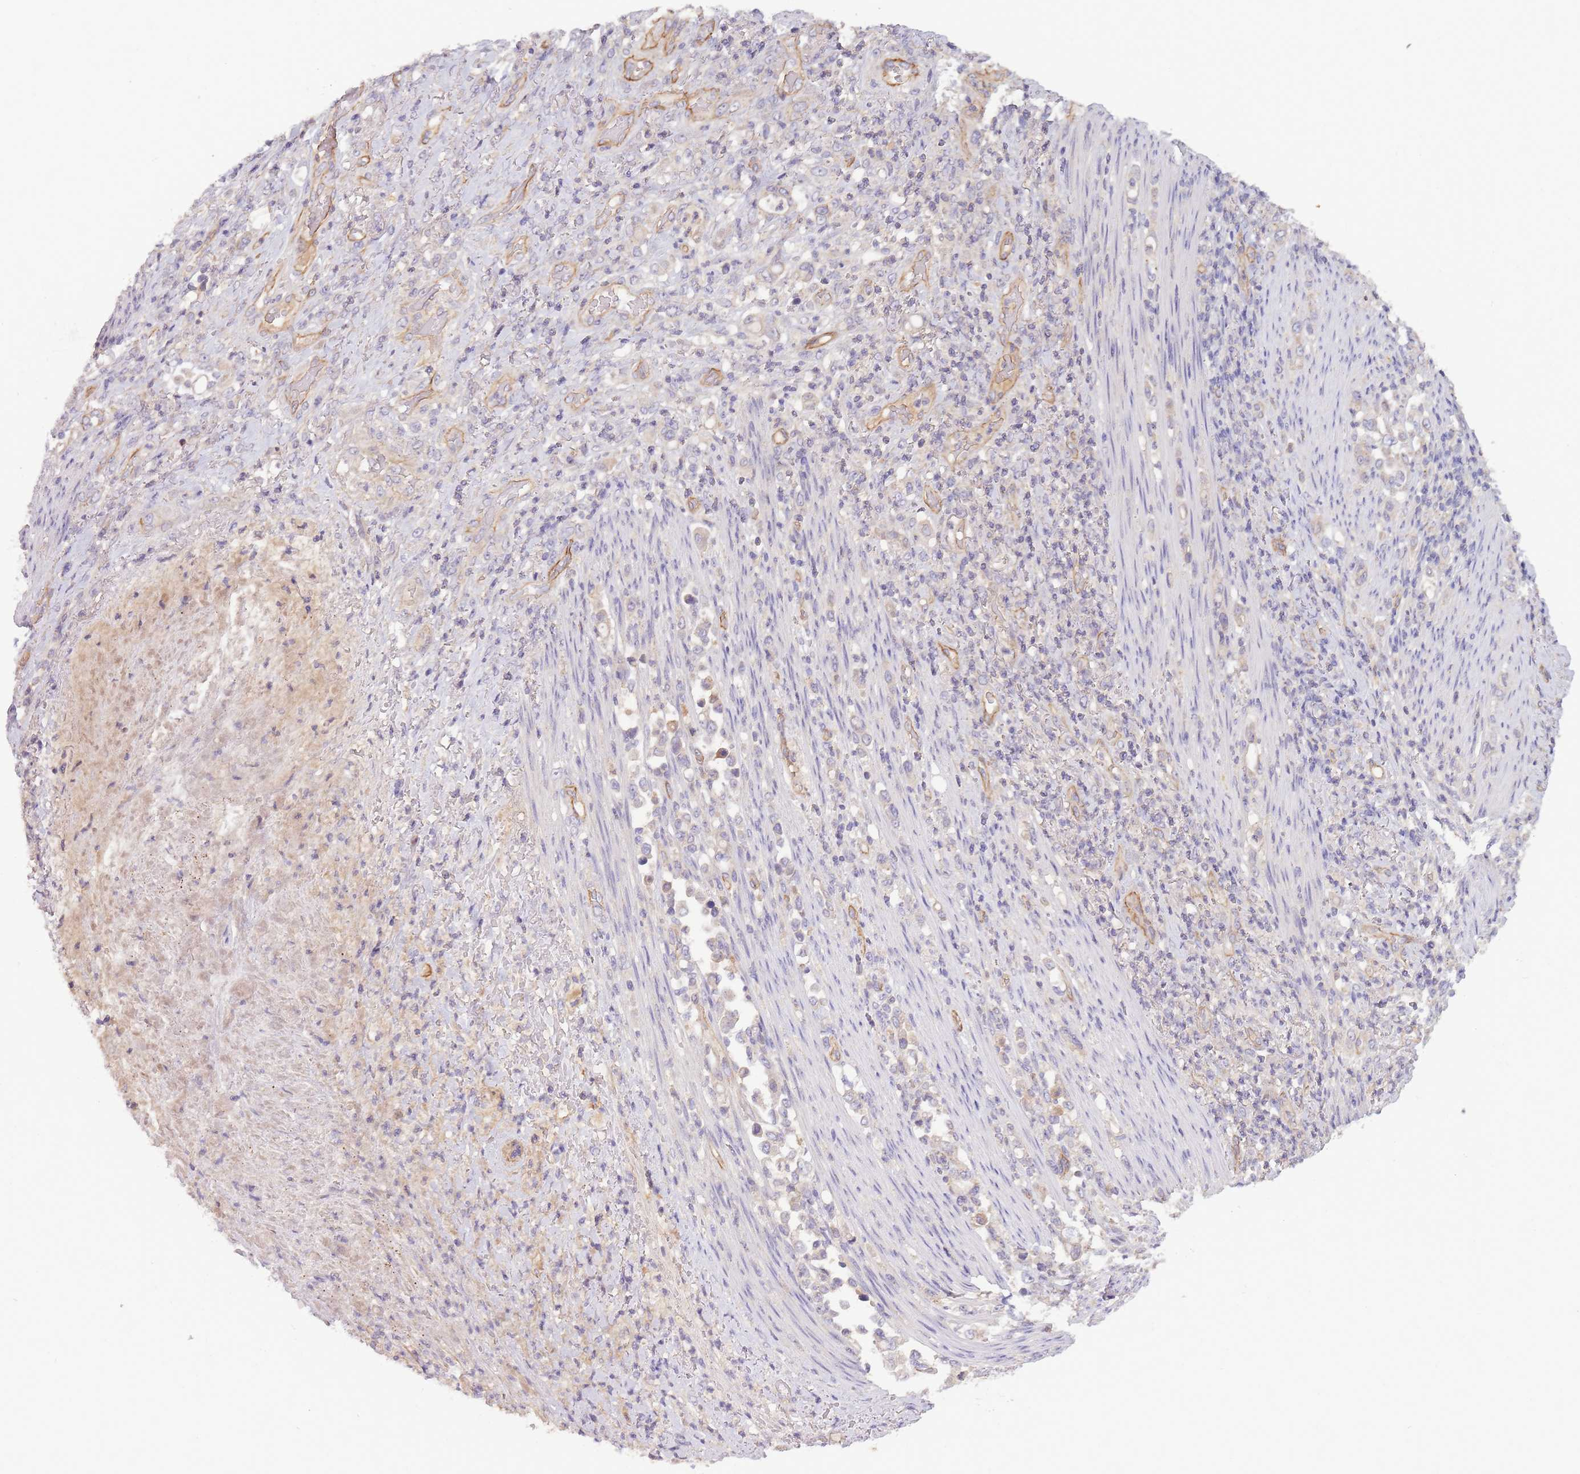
{"staining": {"intensity": "negative", "quantity": "none", "location": "none"}, "tissue": "stomach cancer", "cell_type": "Tumor cells", "image_type": "cancer", "snomed": [{"axis": "morphology", "description": "Normal tissue, NOS"}, {"axis": "morphology", "description": "Adenocarcinoma, NOS"}, {"axis": "topography", "description": "Stomach"}], "caption": "Tumor cells show no significant positivity in stomach adenocarcinoma.", "gene": "NDUFAF5", "patient": {"sex": "female", "age": 79}}